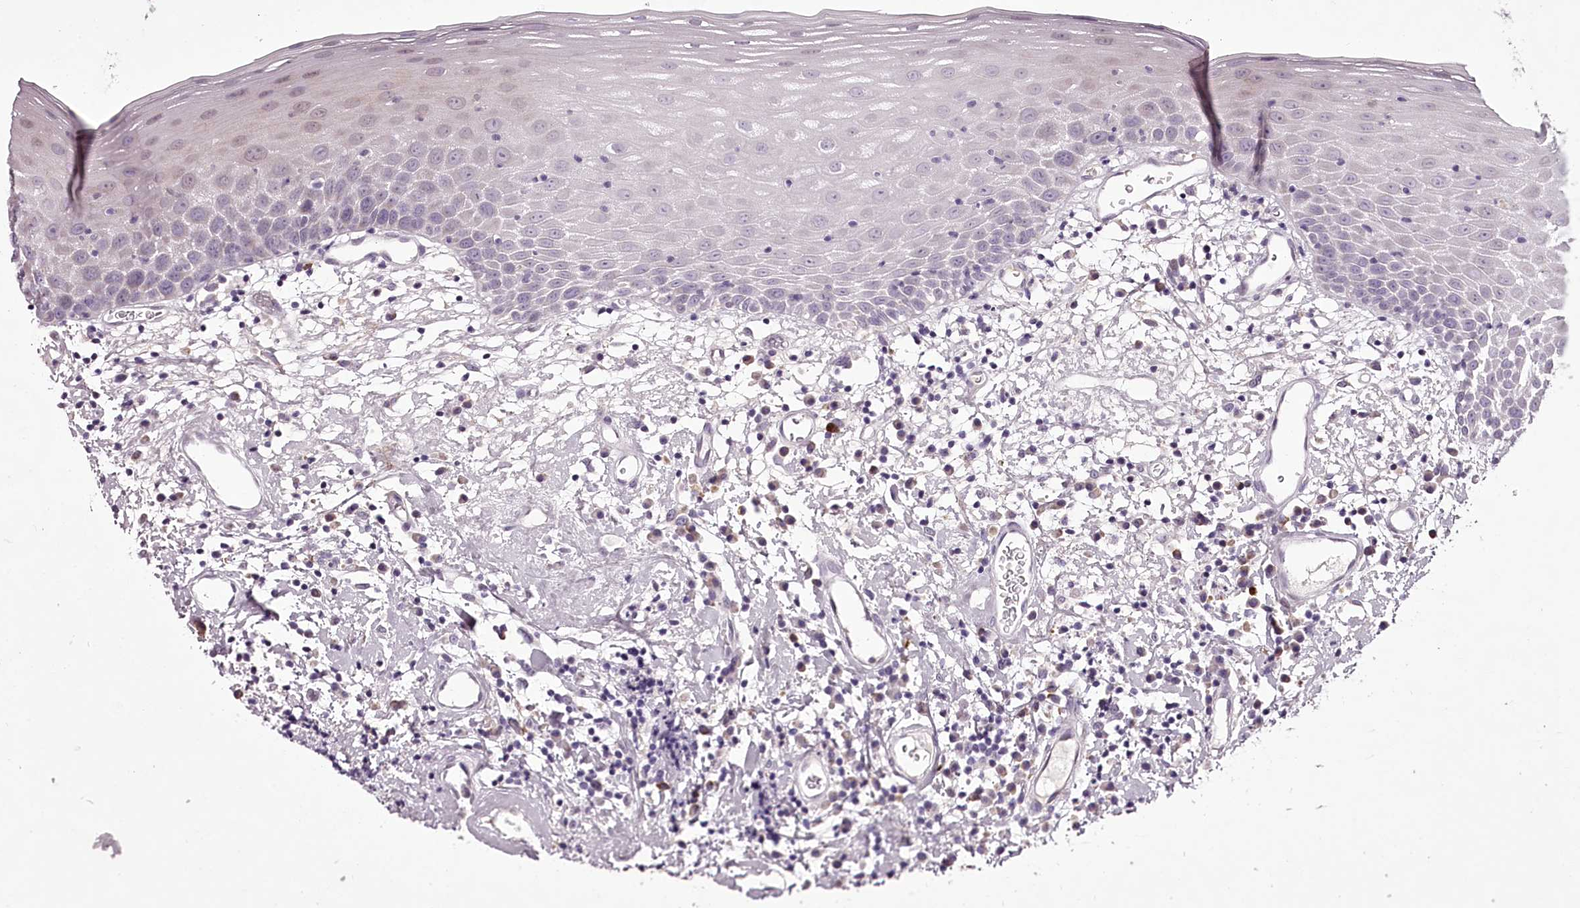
{"staining": {"intensity": "negative", "quantity": "none", "location": "none"}, "tissue": "oral mucosa", "cell_type": "Squamous epithelial cells", "image_type": "normal", "snomed": [{"axis": "morphology", "description": "Normal tissue, NOS"}, {"axis": "topography", "description": "Oral tissue"}], "caption": "A histopathology image of human oral mucosa is negative for staining in squamous epithelial cells. (Brightfield microscopy of DAB IHC at high magnification).", "gene": "C1orf56", "patient": {"sex": "male", "age": 74}}